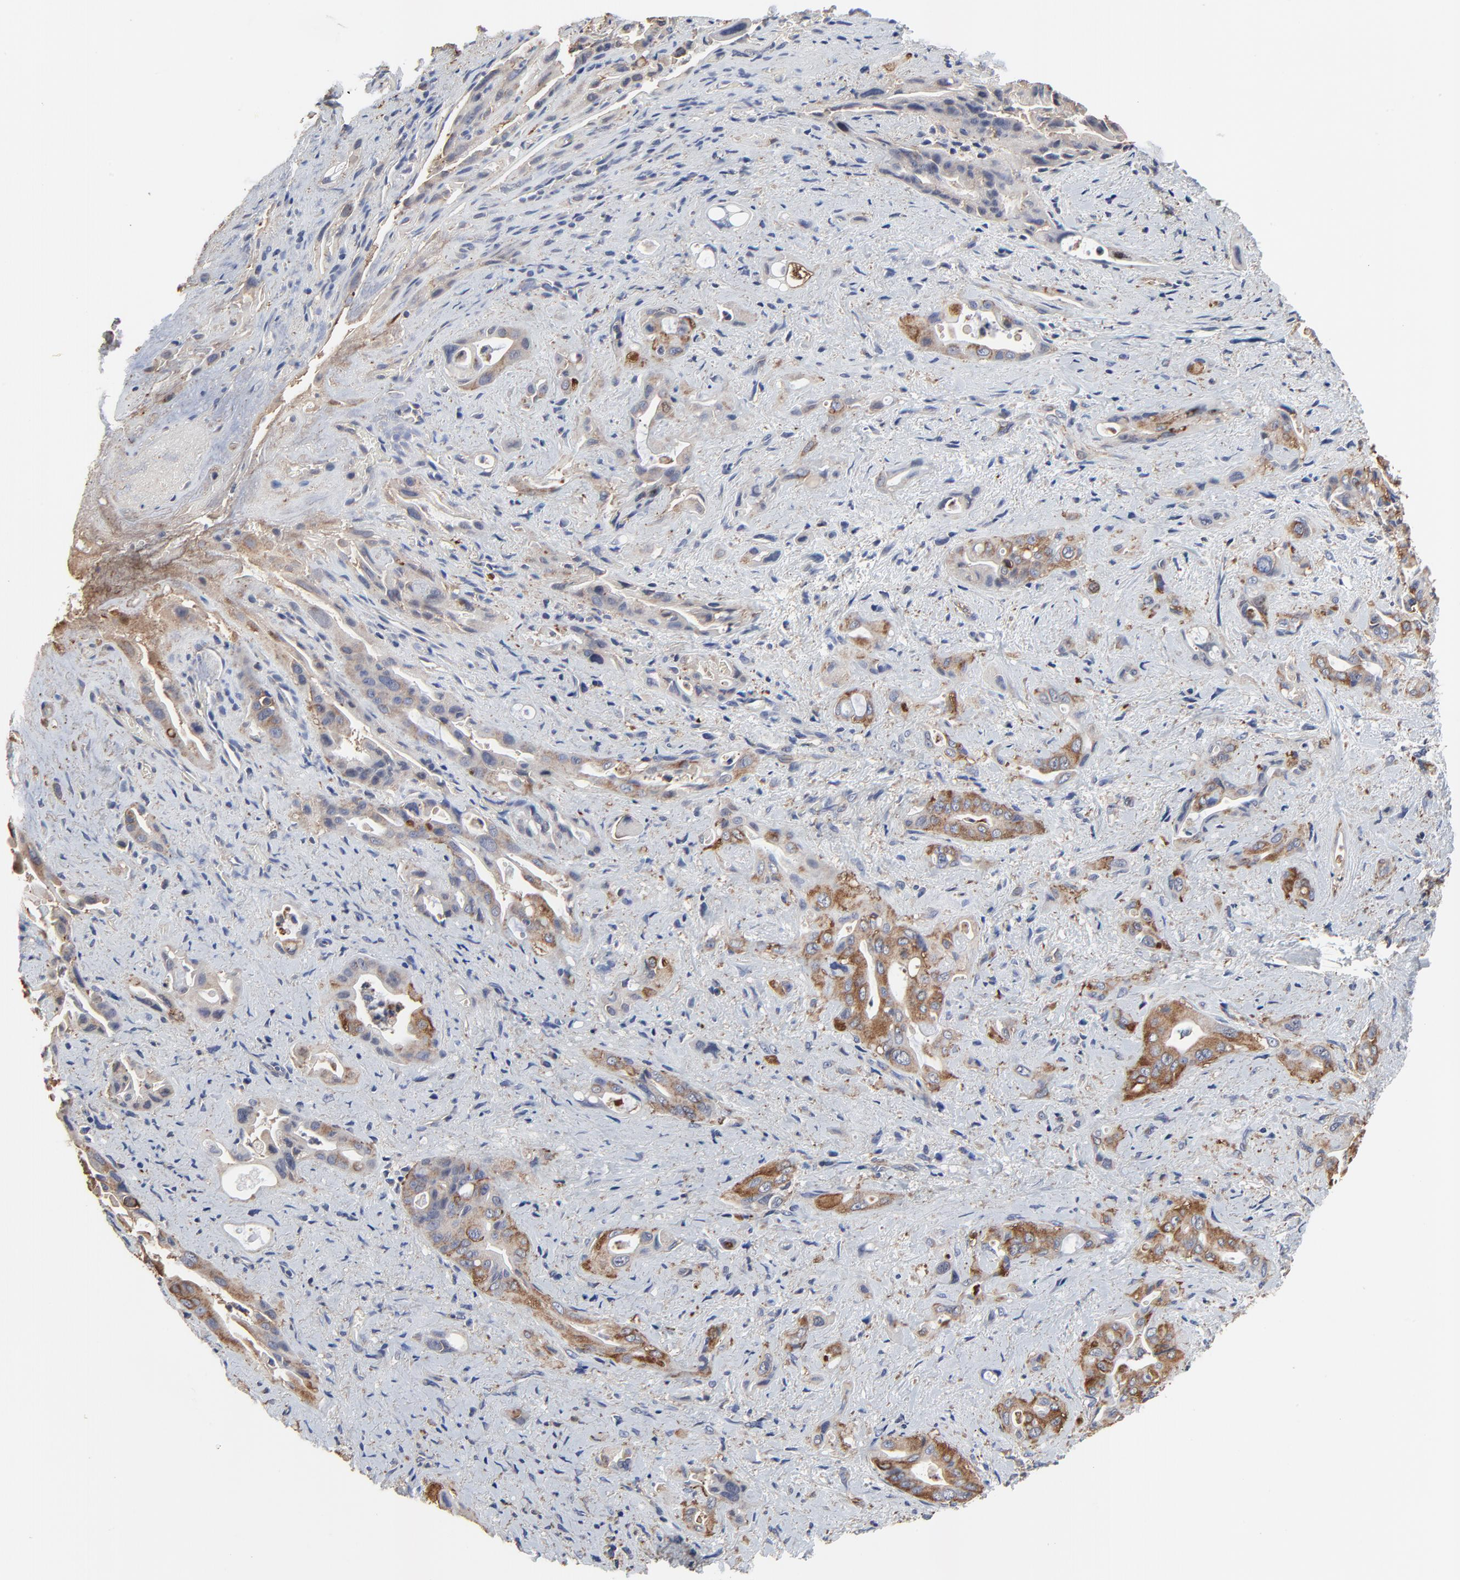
{"staining": {"intensity": "moderate", "quantity": ">75%", "location": "cytoplasmic/membranous"}, "tissue": "pancreatic cancer", "cell_type": "Tumor cells", "image_type": "cancer", "snomed": [{"axis": "morphology", "description": "Adenocarcinoma, NOS"}, {"axis": "topography", "description": "Pancreas"}], "caption": "Immunohistochemical staining of pancreatic cancer (adenocarcinoma) displays moderate cytoplasmic/membranous protein expression in about >75% of tumor cells.", "gene": "NXF3", "patient": {"sex": "male", "age": 77}}